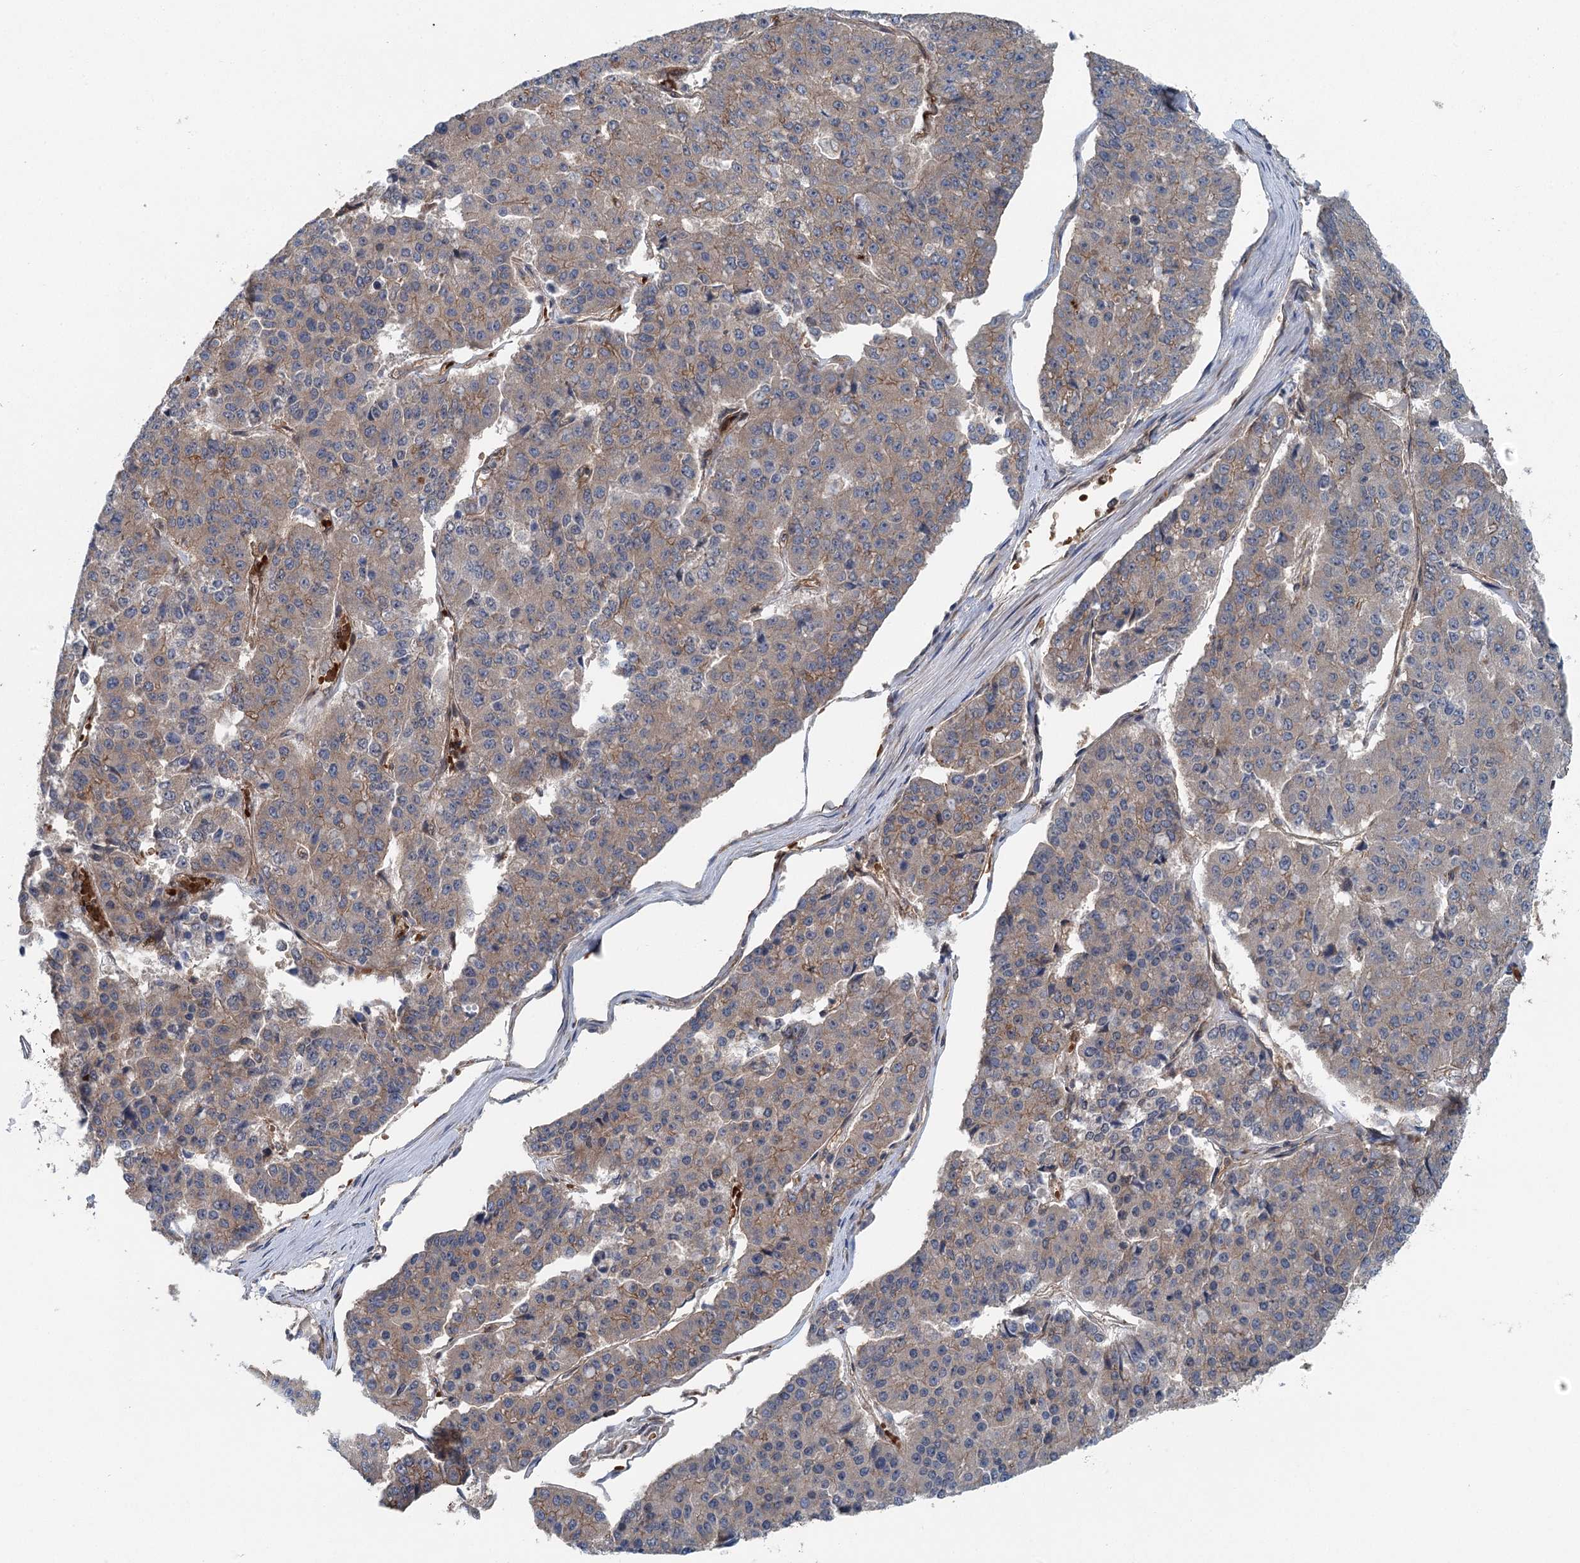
{"staining": {"intensity": "negative", "quantity": "none", "location": "none"}, "tissue": "pancreatic cancer", "cell_type": "Tumor cells", "image_type": "cancer", "snomed": [{"axis": "morphology", "description": "Adenocarcinoma, NOS"}, {"axis": "topography", "description": "Pancreas"}], "caption": "An IHC micrograph of pancreatic adenocarcinoma is shown. There is no staining in tumor cells of pancreatic adenocarcinoma. (Stains: DAB immunohistochemistry (IHC) with hematoxylin counter stain, Microscopy: brightfield microscopy at high magnification).", "gene": "IQSEC1", "patient": {"sex": "male", "age": 50}}